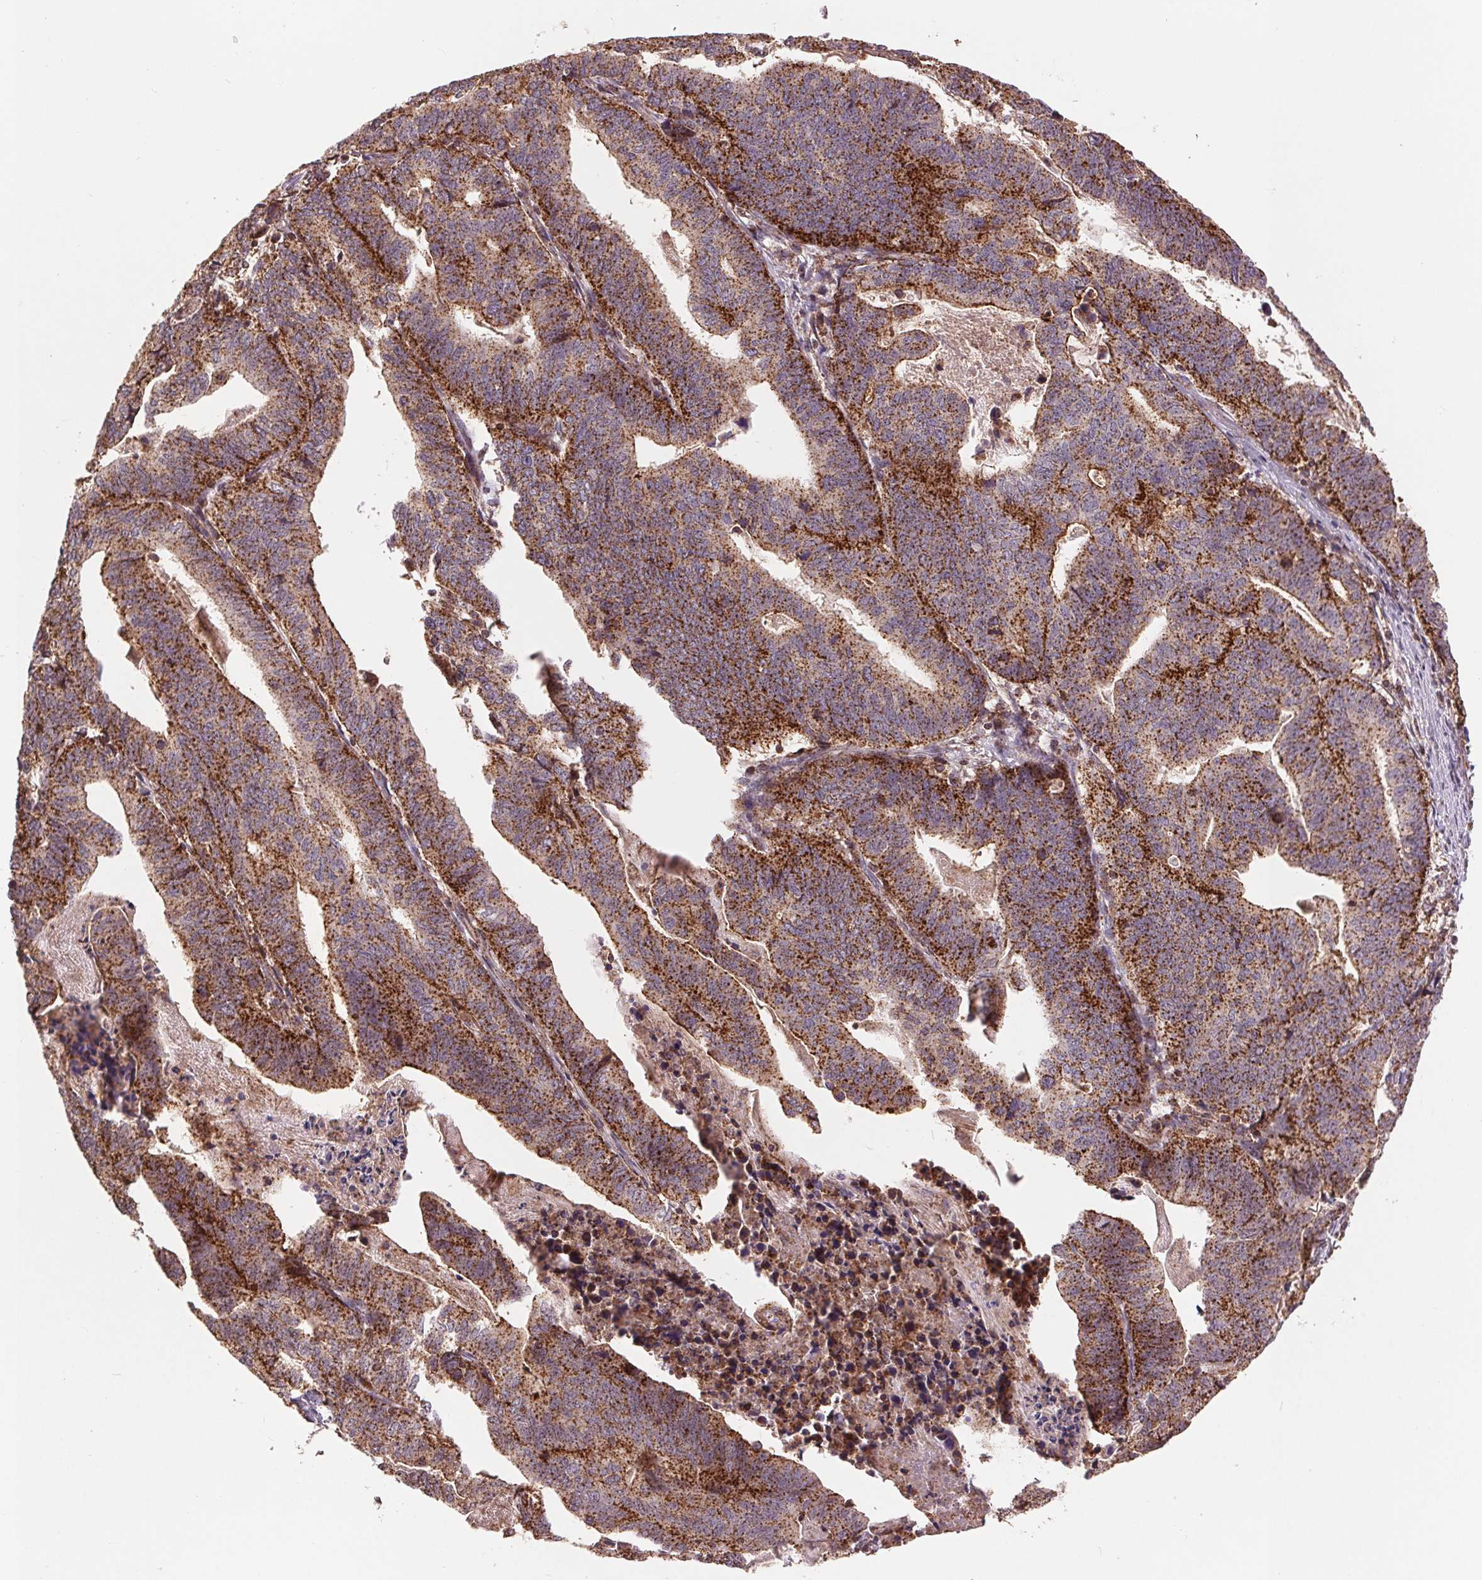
{"staining": {"intensity": "strong", "quantity": ">75%", "location": "cytoplasmic/membranous"}, "tissue": "stomach cancer", "cell_type": "Tumor cells", "image_type": "cancer", "snomed": [{"axis": "morphology", "description": "Adenocarcinoma, NOS"}, {"axis": "topography", "description": "Stomach, upper"}], "caption": "IHC of human stomach cancer displays high levels of strong cytoplasmic/membranous staining in approximately >75% of tumor cells.", "gene": "CHMP4B", "patient": {"sex": "female", "age": 67}}